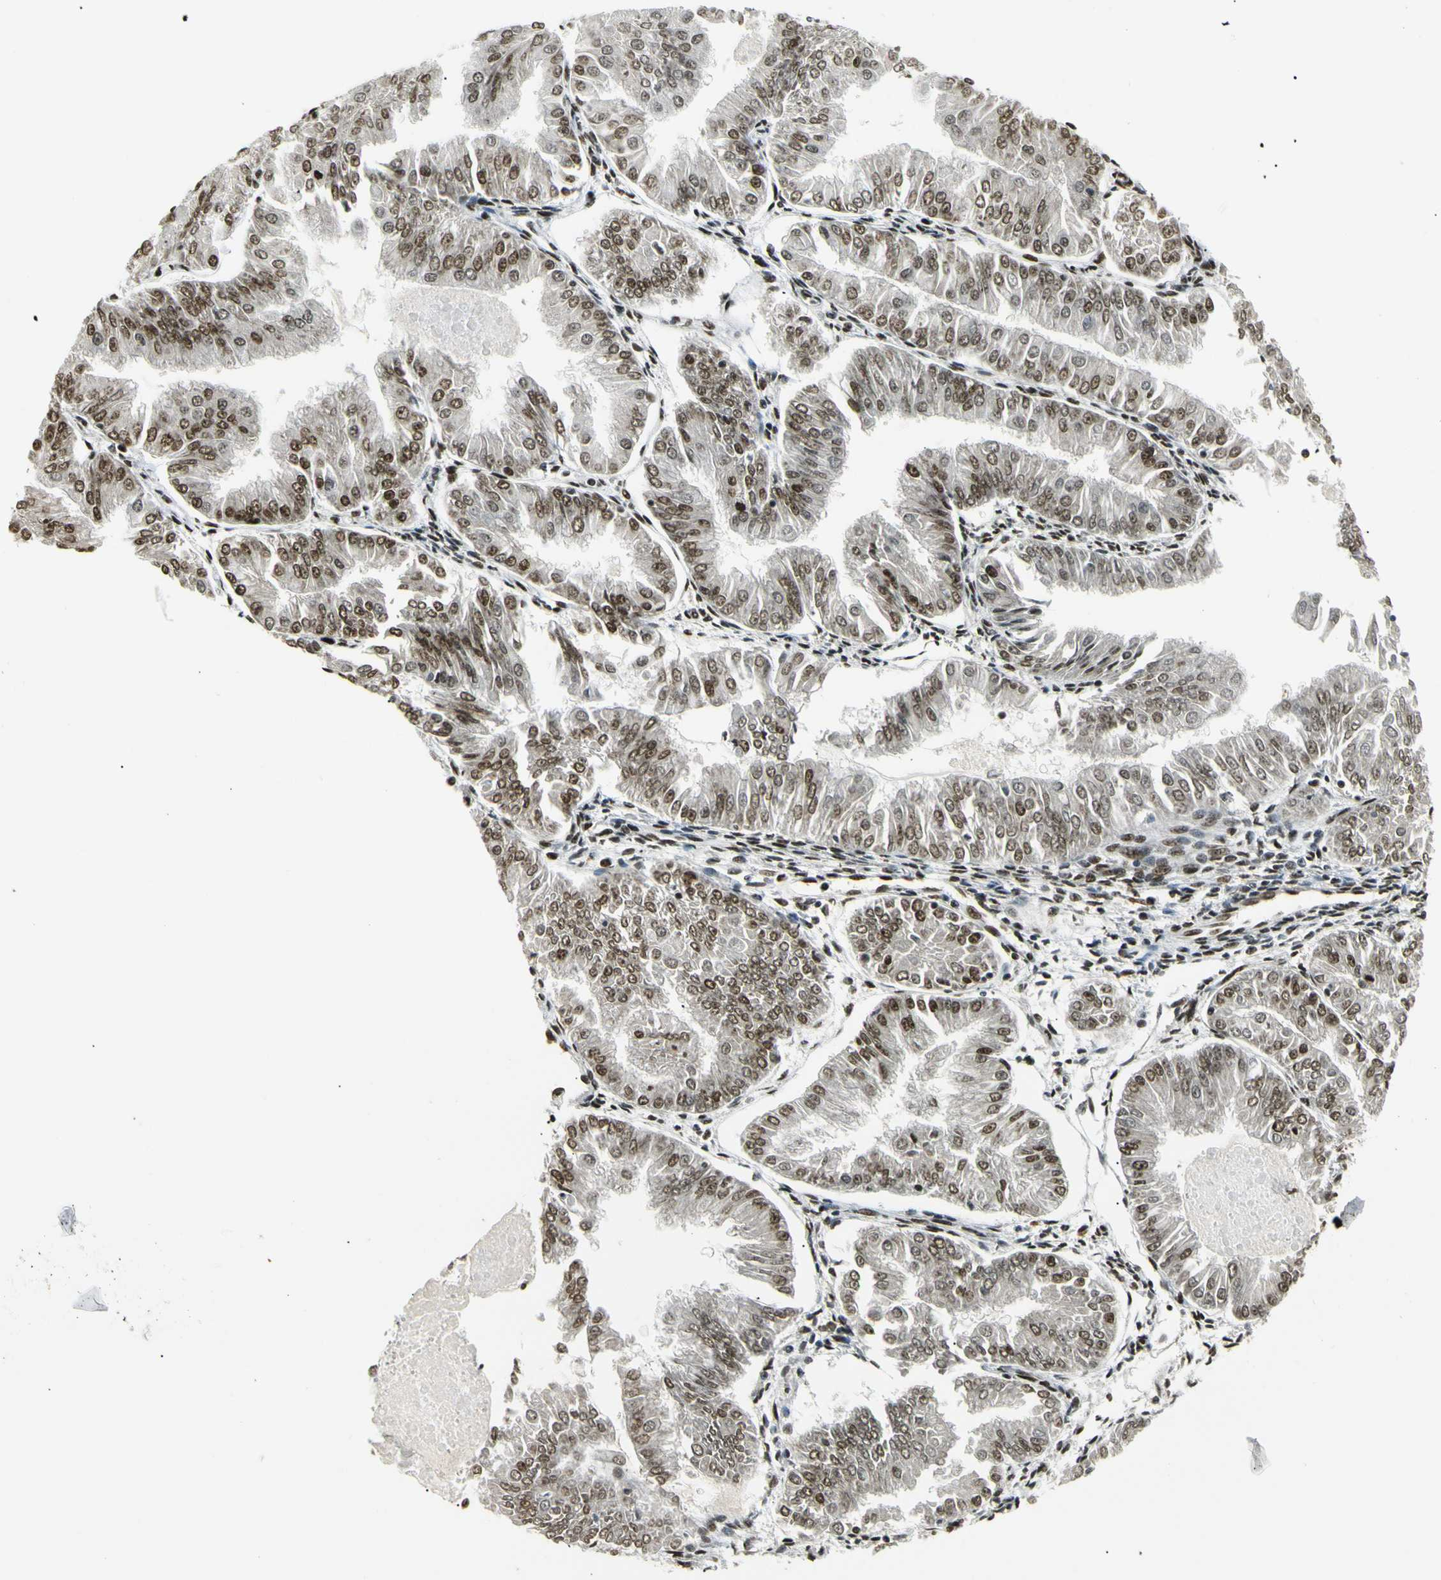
{"staining": {"intensity": "strong", "quantity": ">75%", "location": "nuclear"}, "tissue": "endometrial cancer", "cell_type": "Tumor cells", "image_type": "cancer", "snomed": [{"axis": "morphology", "description": "Adenocarcinoma, NOS"}, {"axis": "topography", "description": "Endometrium"}], "caption": "Brown immunohistochemical staining in human endometrial adenocarcinoma exhibits strong nuclear positivity in about >75% of tumor cells.", "gene": "UBTF", "patient": {"sex": "female", "age": 53}}